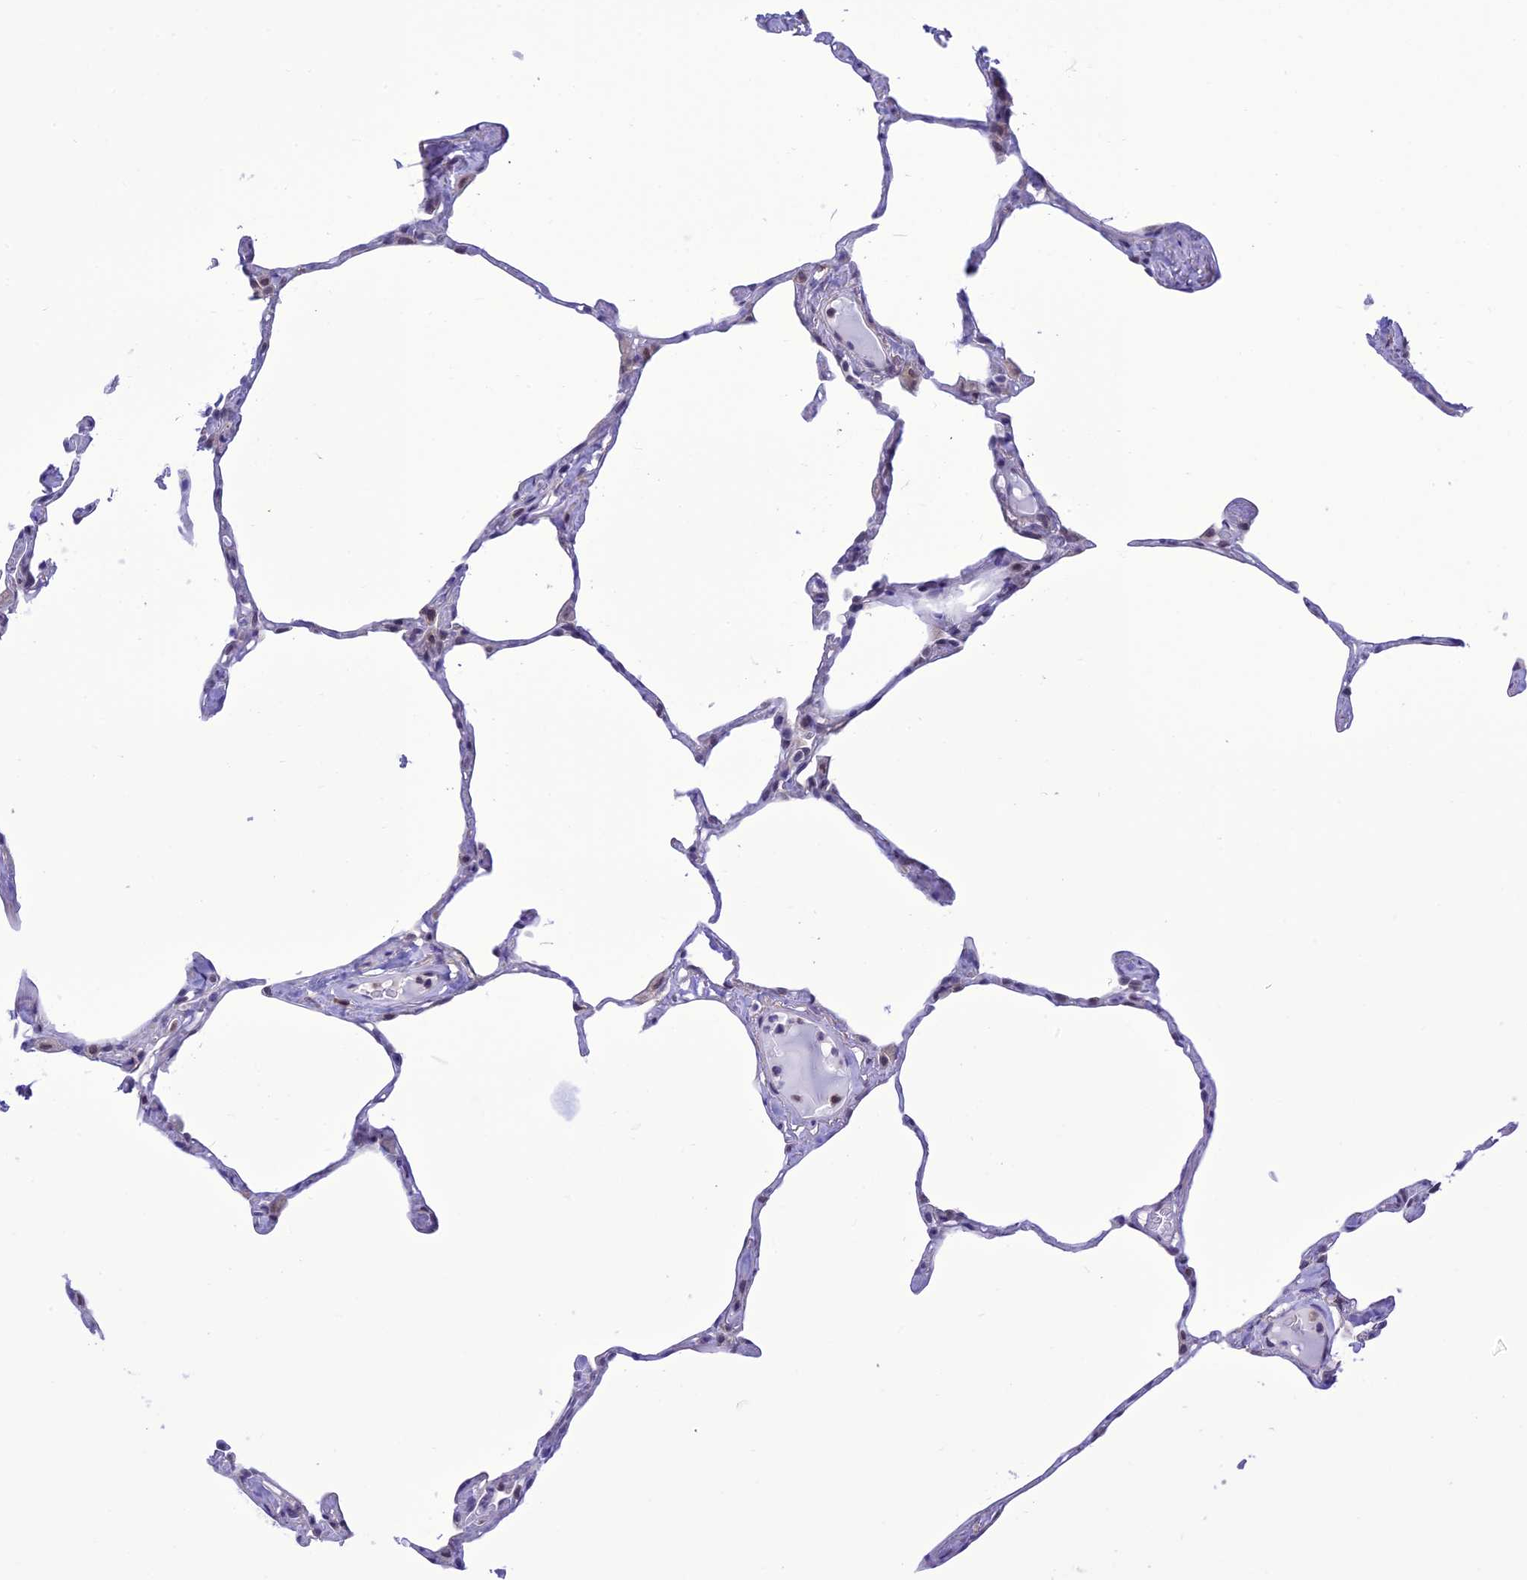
{"staining": {"intensity": "negative", "quantity": "none", "location": "none"}, "tissue": "lung", "cell_type": "Alveolar cells", "image_type": "normal", "snomed": [{"axis": "morphology", "description": "Normal tissue, NOS"}, {"axis": "topography", "description": "Lung"}], "caption": "An immunohistochemistry (IHC) photomicrograph of normal lung is shown. There is no staining in alveolar cells of lung. The staining was performed using DAB (3,3'-diaminobenzidine) to visualize the protein expression in brown, while the nuclei were stained in blue with hematoxylin (Magnification: 20x).", "gene": "RNF126", "patient": {"sex": "male", "age": 65}}